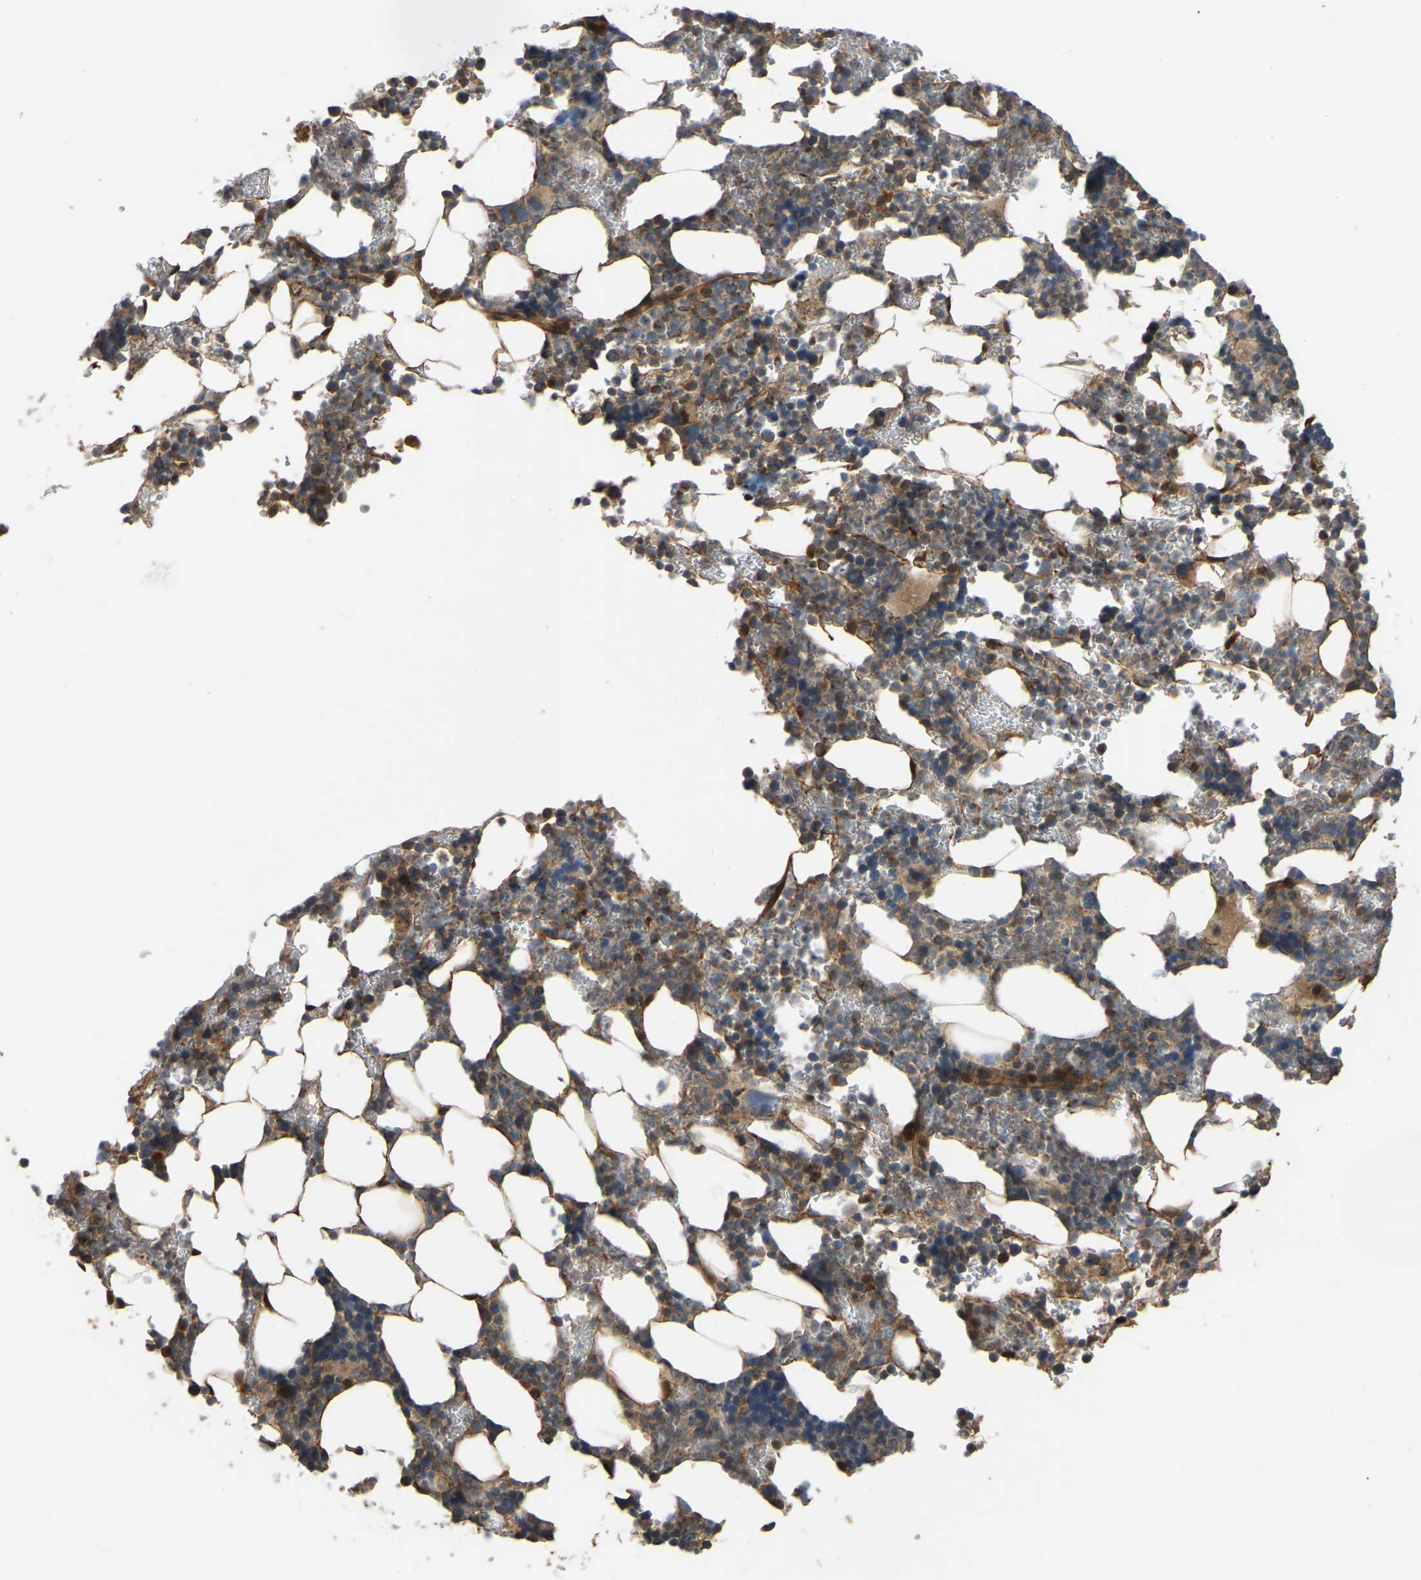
{"staining": {"intensity": "moderate", "quantity": ">75%", "location": "cytoplasmic/membranous"}, "tissue": "bone marrow", "cell_type": "Hematopoietic cells", "image_type": "normal", "snomed": [{"axis": "morphology", "description": "Normal tissue, NOS"}, {"axis": "topography", "description": "Bone marrow"}], "caption": "Immunohistochemical staining of unremarkable bone marrow exhibits moderate cytoplasmic/membranous protein expression in approximately >75% of hematopoietic cells. The staining was performed using DAB, with brown indicating positive protein expression. Nuclei are stained blue with hematoxylin.", "gene": "C21orf91", "patient": {"sex": "female", "age": 81}}